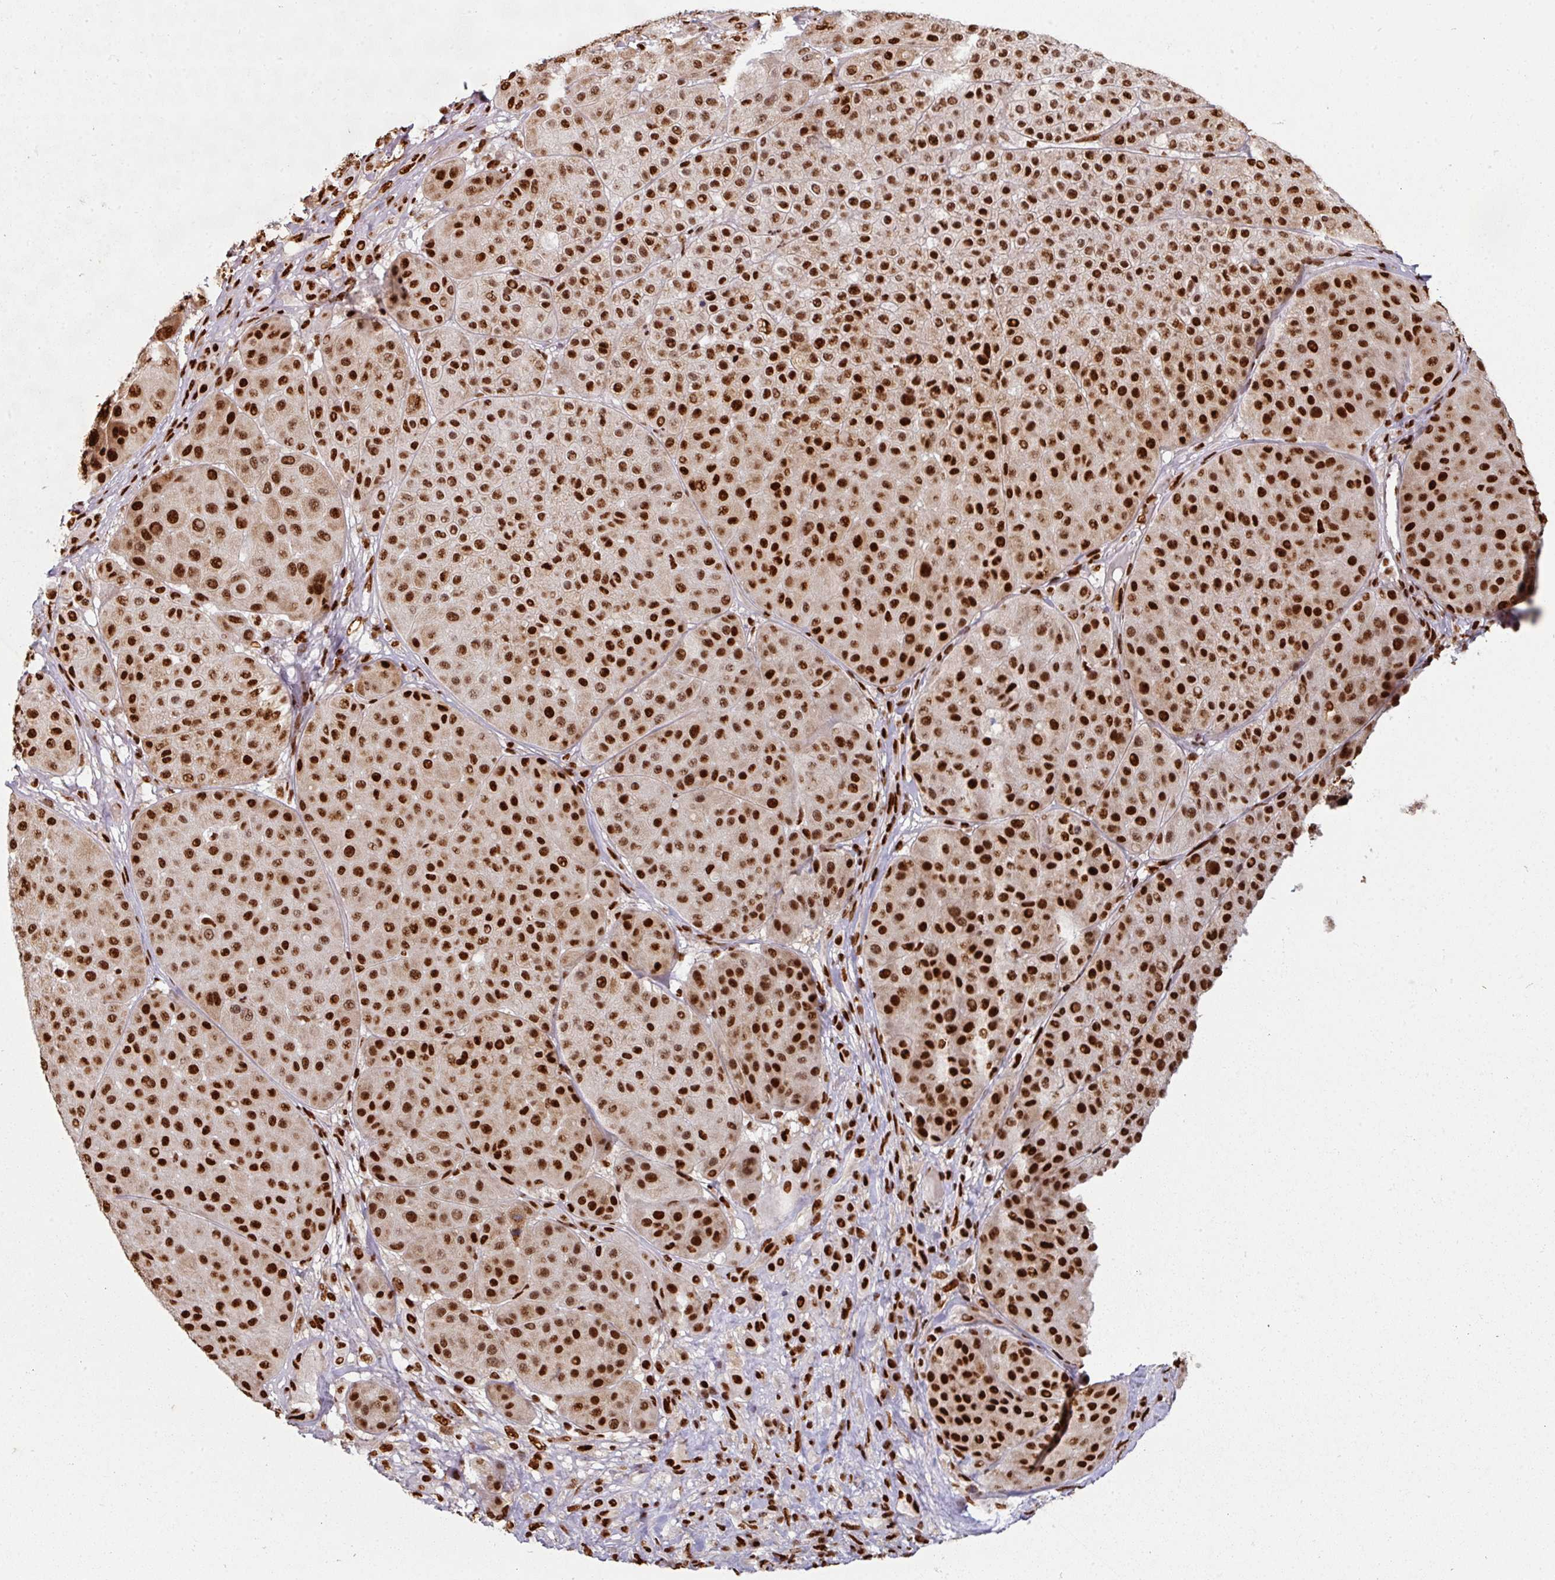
{"staining": {"intensity": "strong", "quantity": ">75%", "location": "nuclear"}, "tissue": "melanoma", "cell_type": "Tumor cells", "image_type": "cancer", "snomed": [{"axis": "morphology", "description": "Malignant melanoma, Metastatic site"}, {"axis": "topography", "description": "Smooth muscle"}], "caption": "Immunohistochemistry (IHC) of human malignant melanoma (metastatic site) demonstrates high levels of strong nuclear positivity in about >75% of tumor cells.", "gene": "SIK3", "patient": {"sex": "male", "age": 41}}